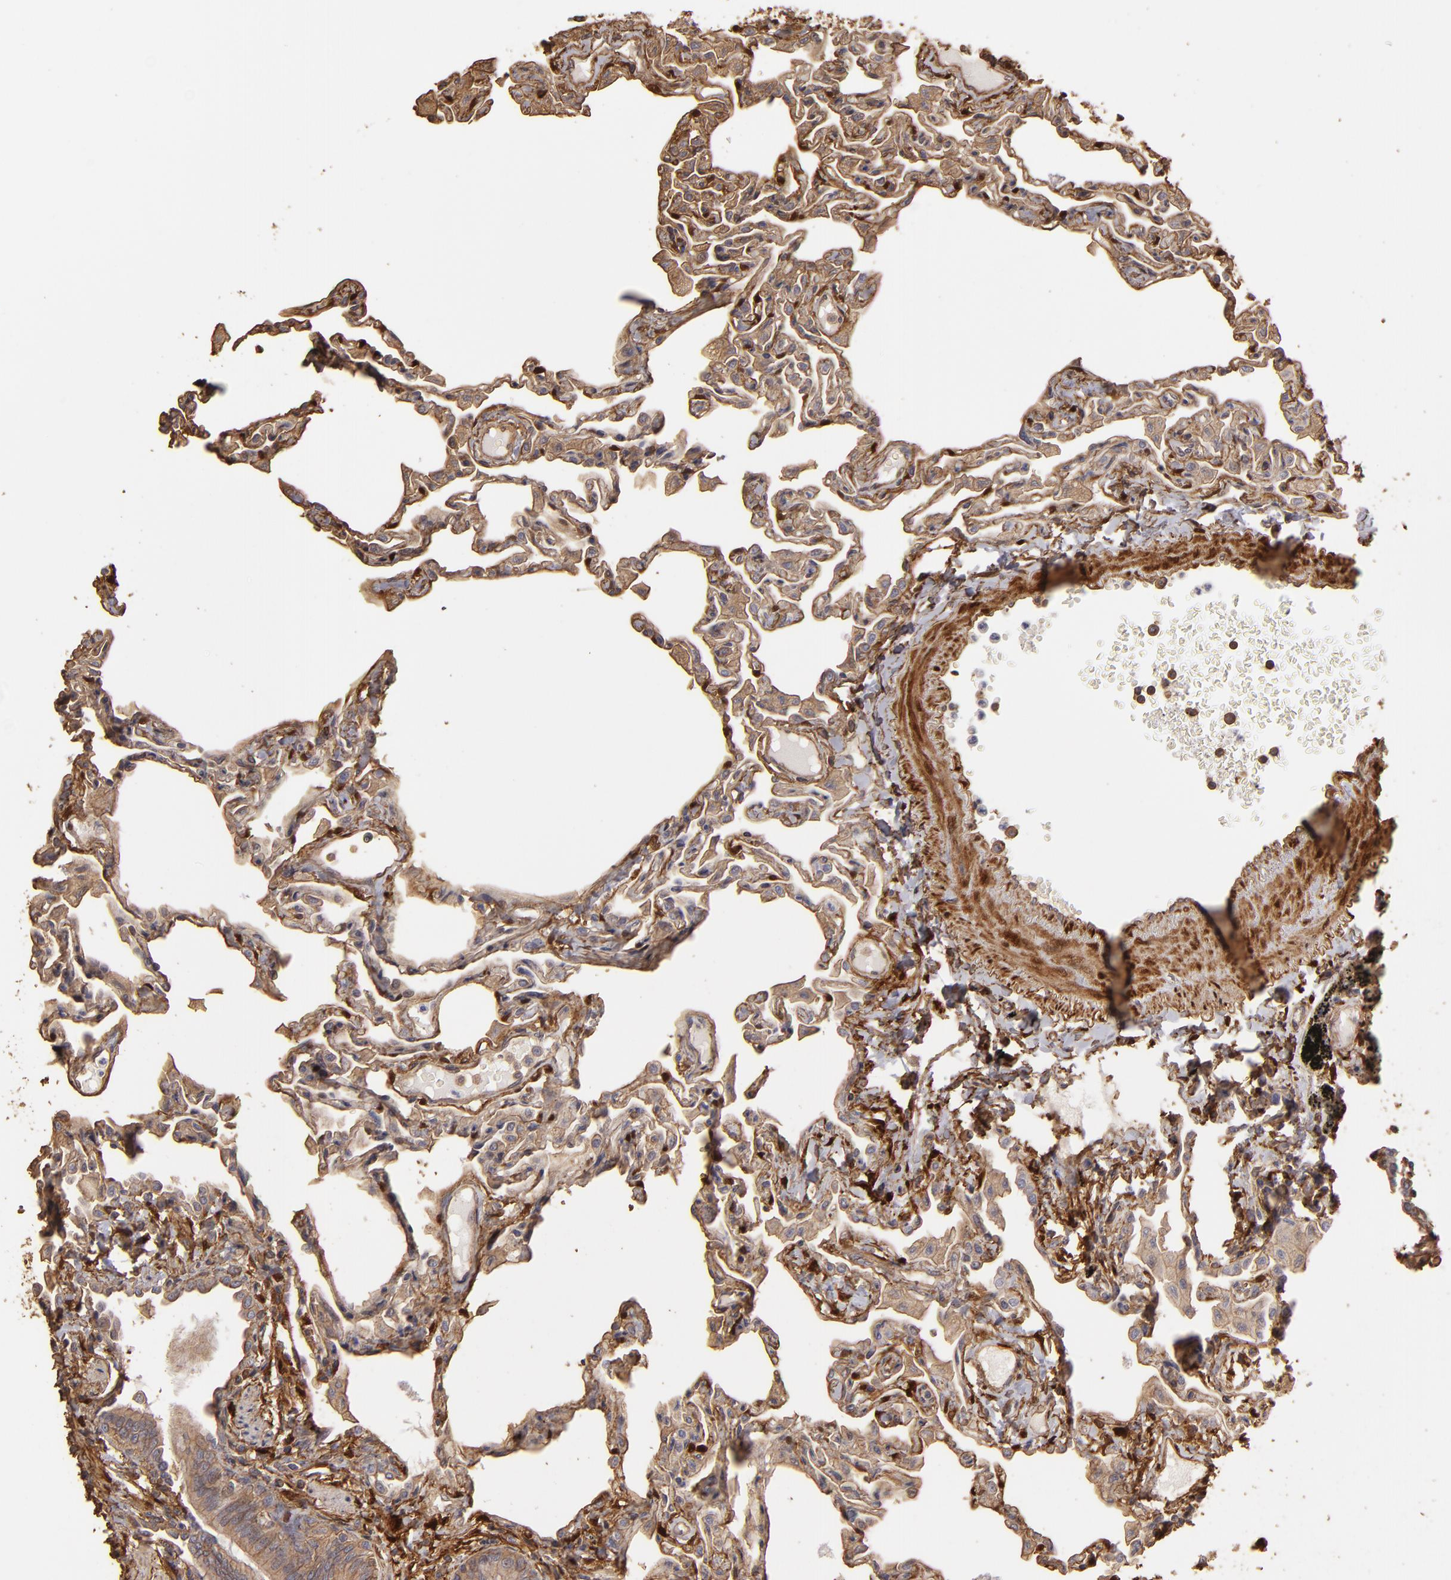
{"staining": {"intensity": "weak", "quantity": "25%-75%", "location": "cytoplasmic/membranous"}, "tissue": "lung", "cell_type": "Alveolar cells", "image_type": "normal", "snomed": [{"axis": "morphology", "description": "Normal tissue, NOS"}, {"axis": "topography", "description": "Lung"}], "caption": "Immunohistochemical staining of normal human lung shows 25%-75% levels of weak cytoplasmic/membranous protein positivity in approximately 25%-75% of alveolar cells.", "gene": "HSPB6", "patient": {"sex": "female", "age": 49}}